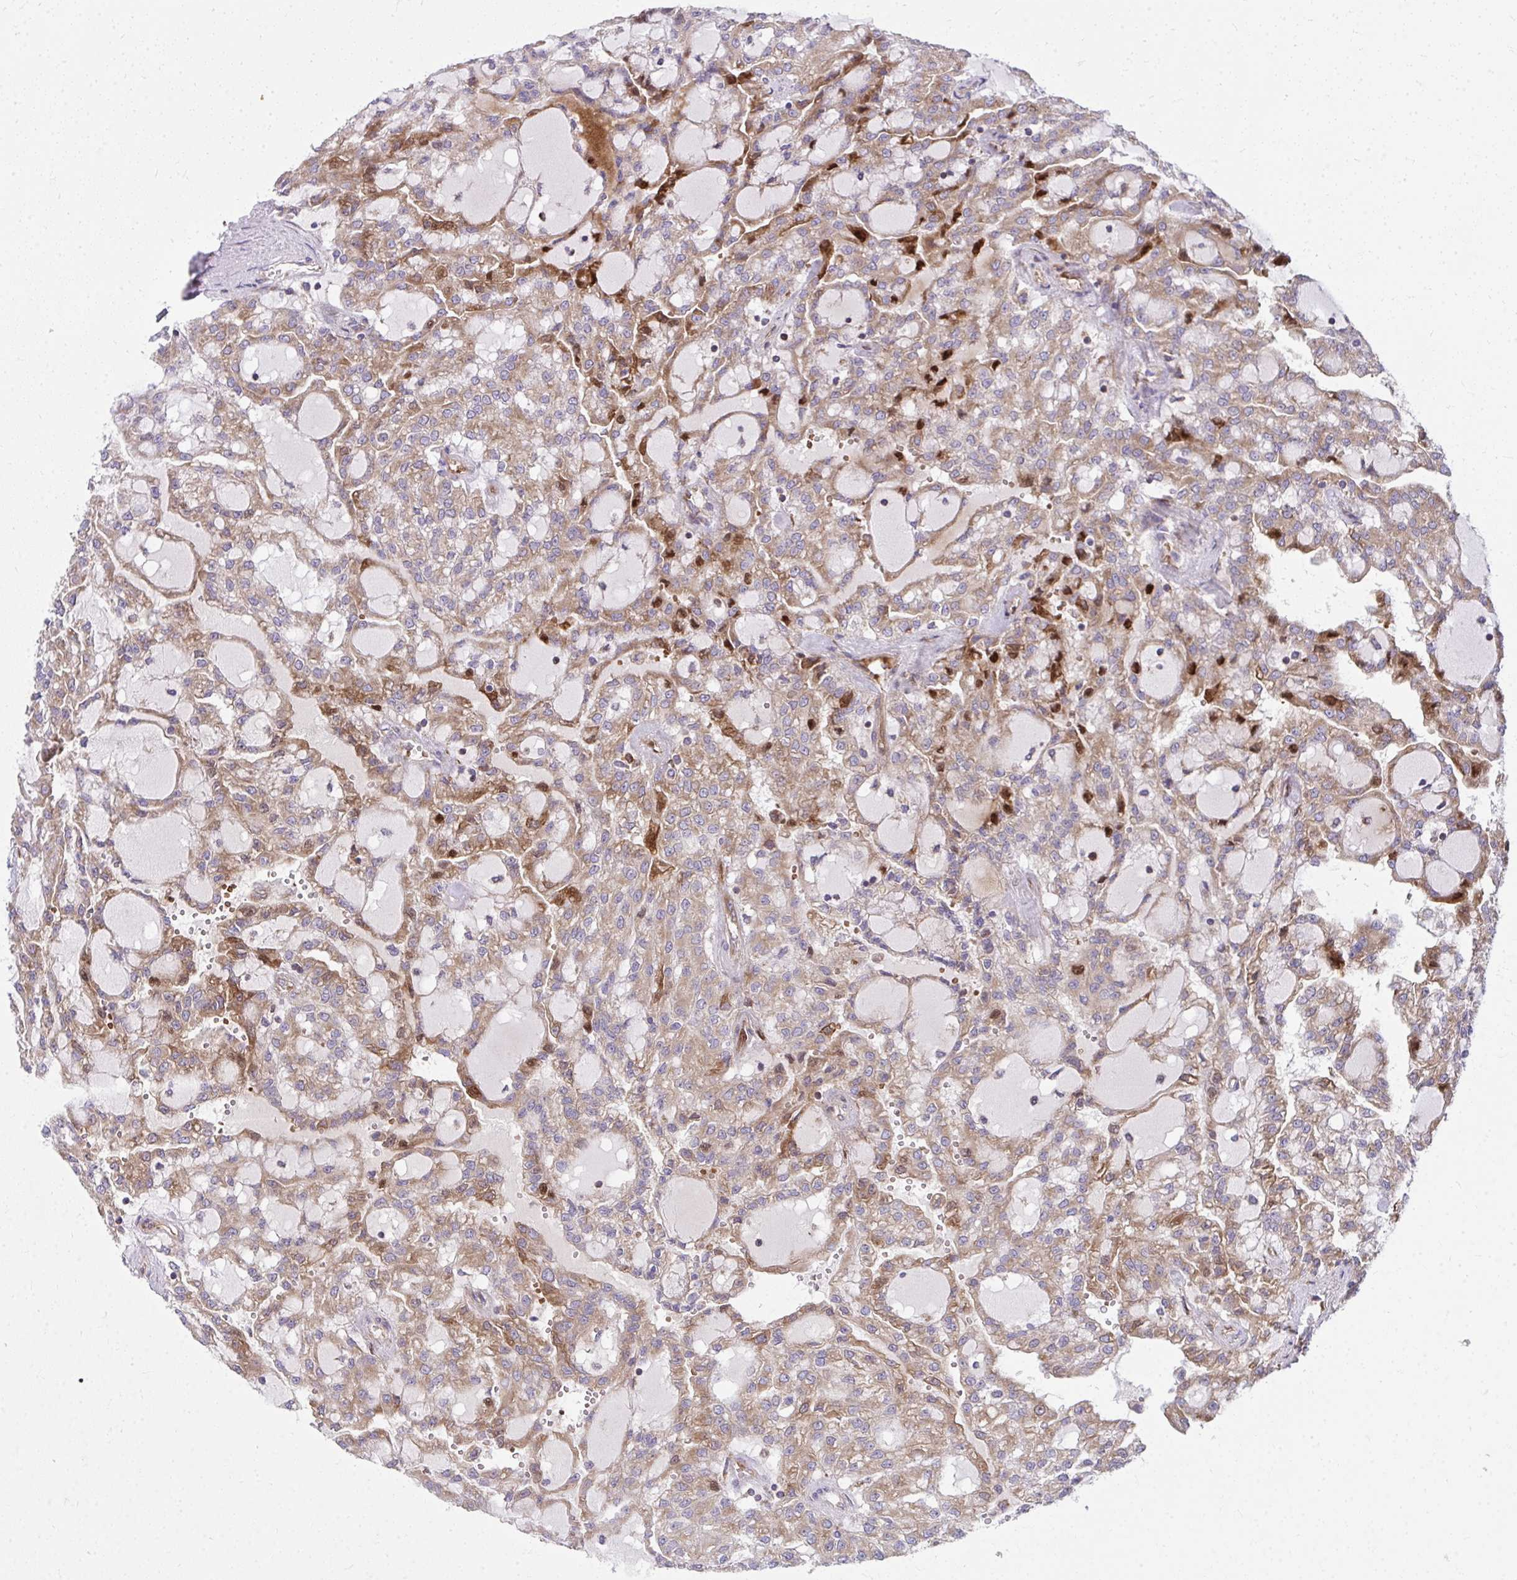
{"staining": {"intensity": "moderate", "quantity": ">75%", "location": "cytoplasmic/membranous"}, "tissue": "renal cancer", "cell_type": "Tumor cells", "image_type": "cancer", "snomed": [{"axis": "morphology", "description": "Adenocarcinoma, NOS"}, {"axis": "topography", "description": "Kidney"}], "caption": "Renal cancer was stained to show a protein in brown. There is medium levels of moderate cytoplasmic/membranous positivity in approximately >75% of tumor cells.", "gene": "GFPT2", "patient": {"sex": "male", "age": 63}}